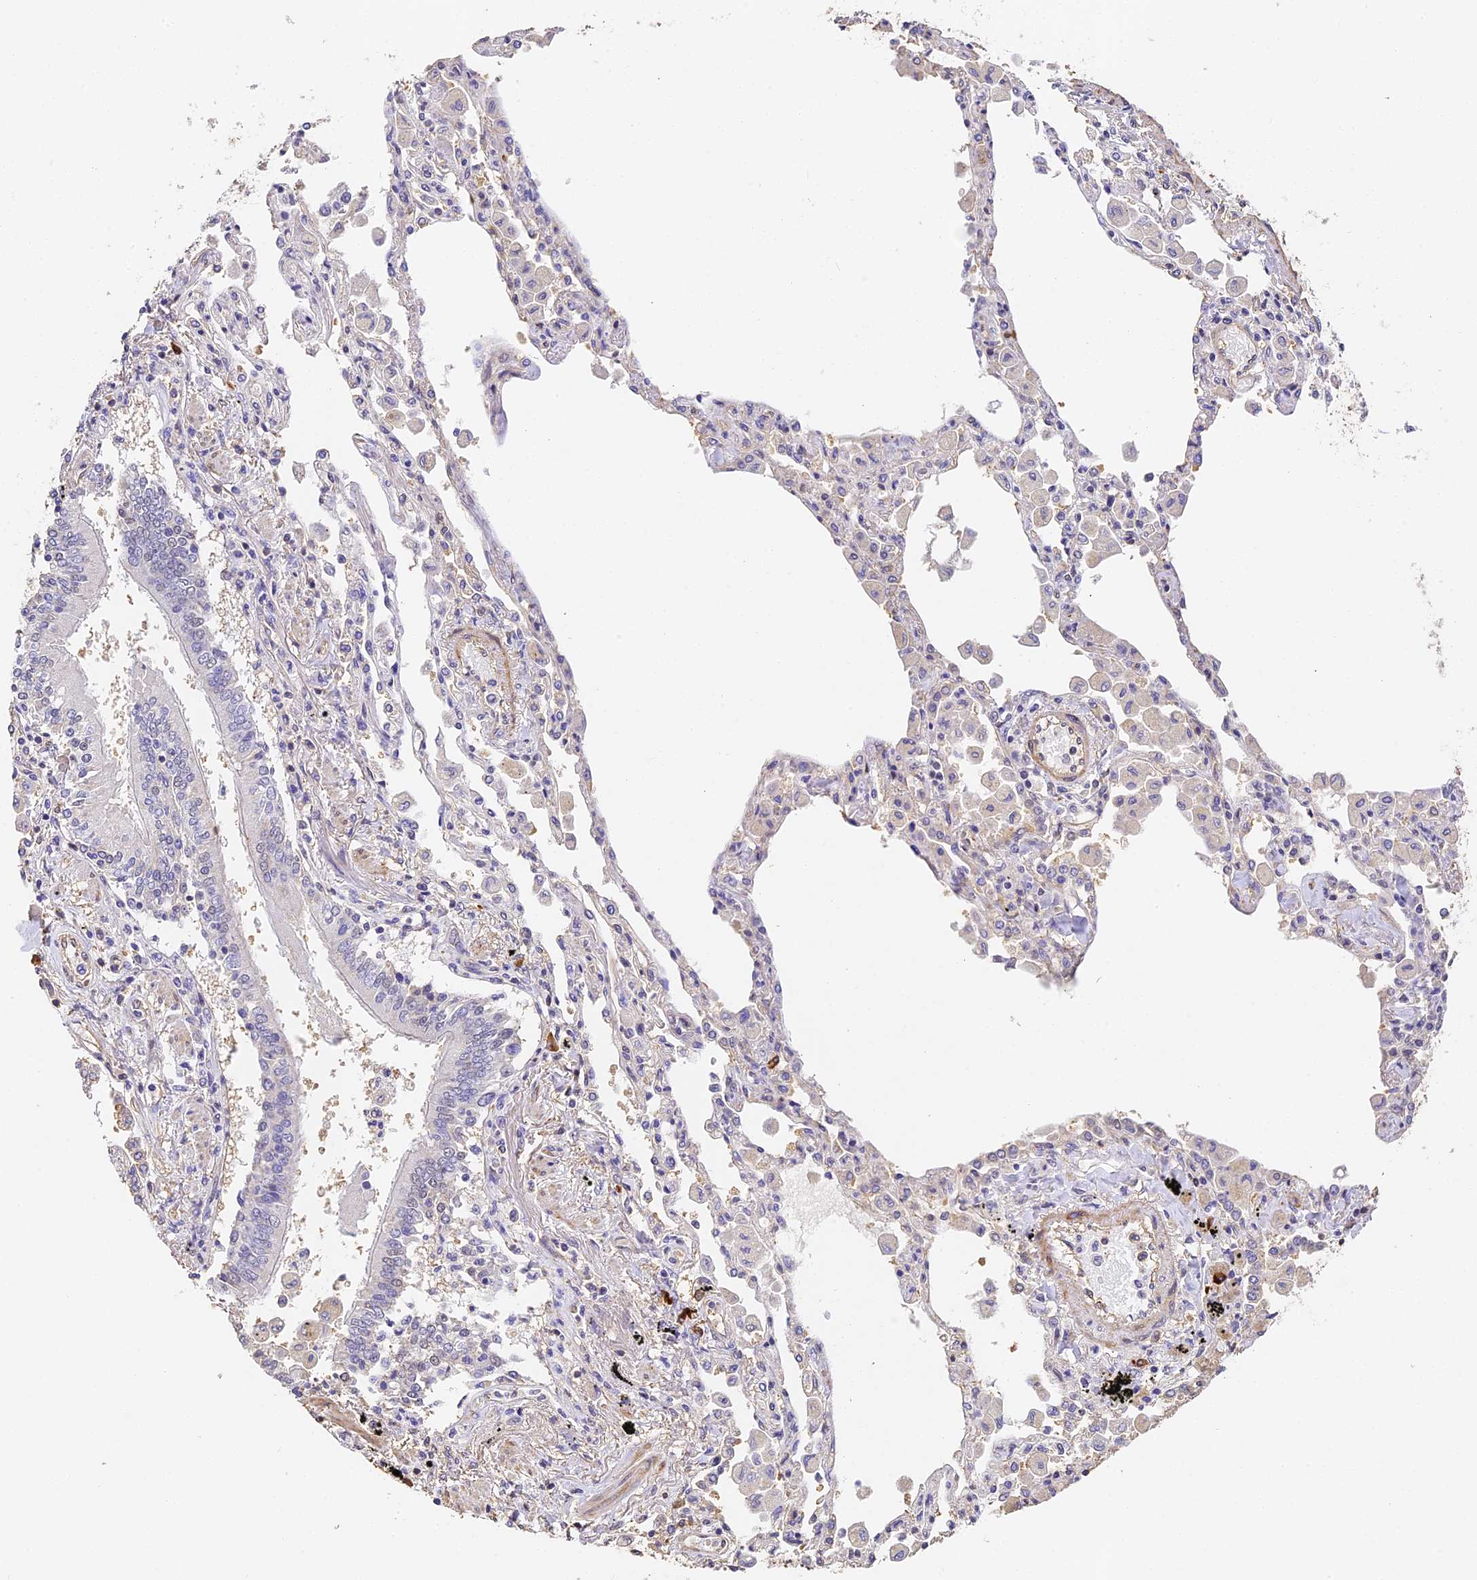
{"staining": {"intensity": "negative", "quantity": "none", "location": "none"}, "tissue": "lung", "cell_type": "Alveolar cells", "image_type": "normal", "snomed": [{"axis": "morphology", "description": "Normal tissue, NOS"}, {"axis": "topography", "description": "Bronchus"}, {"axis": "topography", "description": "Lung"}], "caption": "DAB immunohistochemical staining of unremarkable human lung exhibits no significant staining in alveolar cells. (DAB immunohistochemistry visualized using brightfield microscopy, high magnification).", "gene": "SLC11A1", "patient": {"sex": "female", "age": 49}}